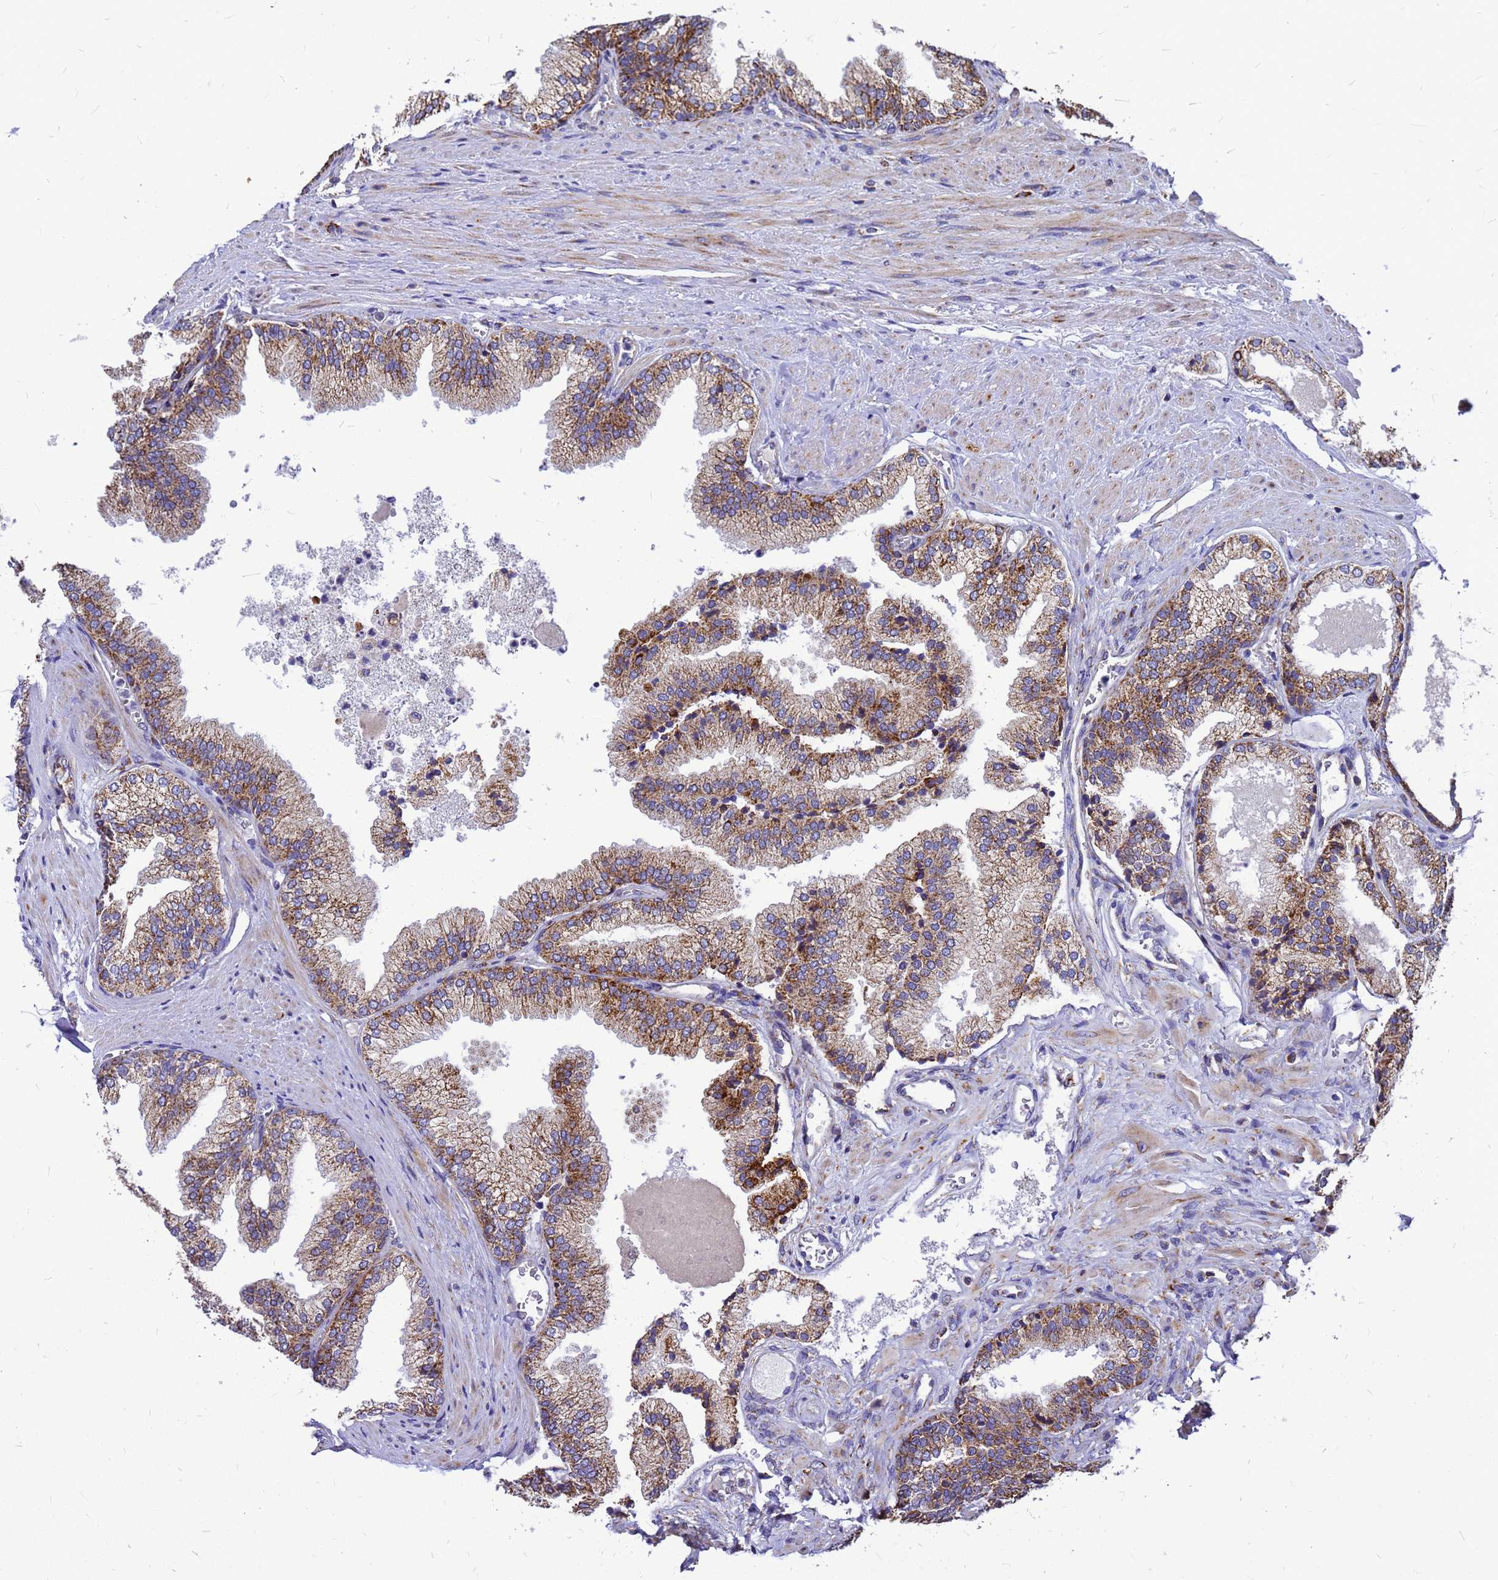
{"staining": {"intensity": "moderate", "quantity": ">75%", "location": "cytoplasmic/membranous"}, "tissue": "prostate", "cell_type": "Glandular cells", "image_type": "normal", "snomed": [{"axis": "morphology", "description": "Normal tissue, NOS"}, {"axis": "topography", "description": "Prostate"}], "caption": "Unremarkable prostate demonstrates moderate cytoplasmic/membranous expression in about >75% of glandular cells, visualized by immunohistochemistry. The staining is performed using DAB brown chromogen to label protein expression. The nuclei are counter-stained blue using hematoxylin.", "gene": "CMC4", "patient": {"sex": "male", "age": 76}}